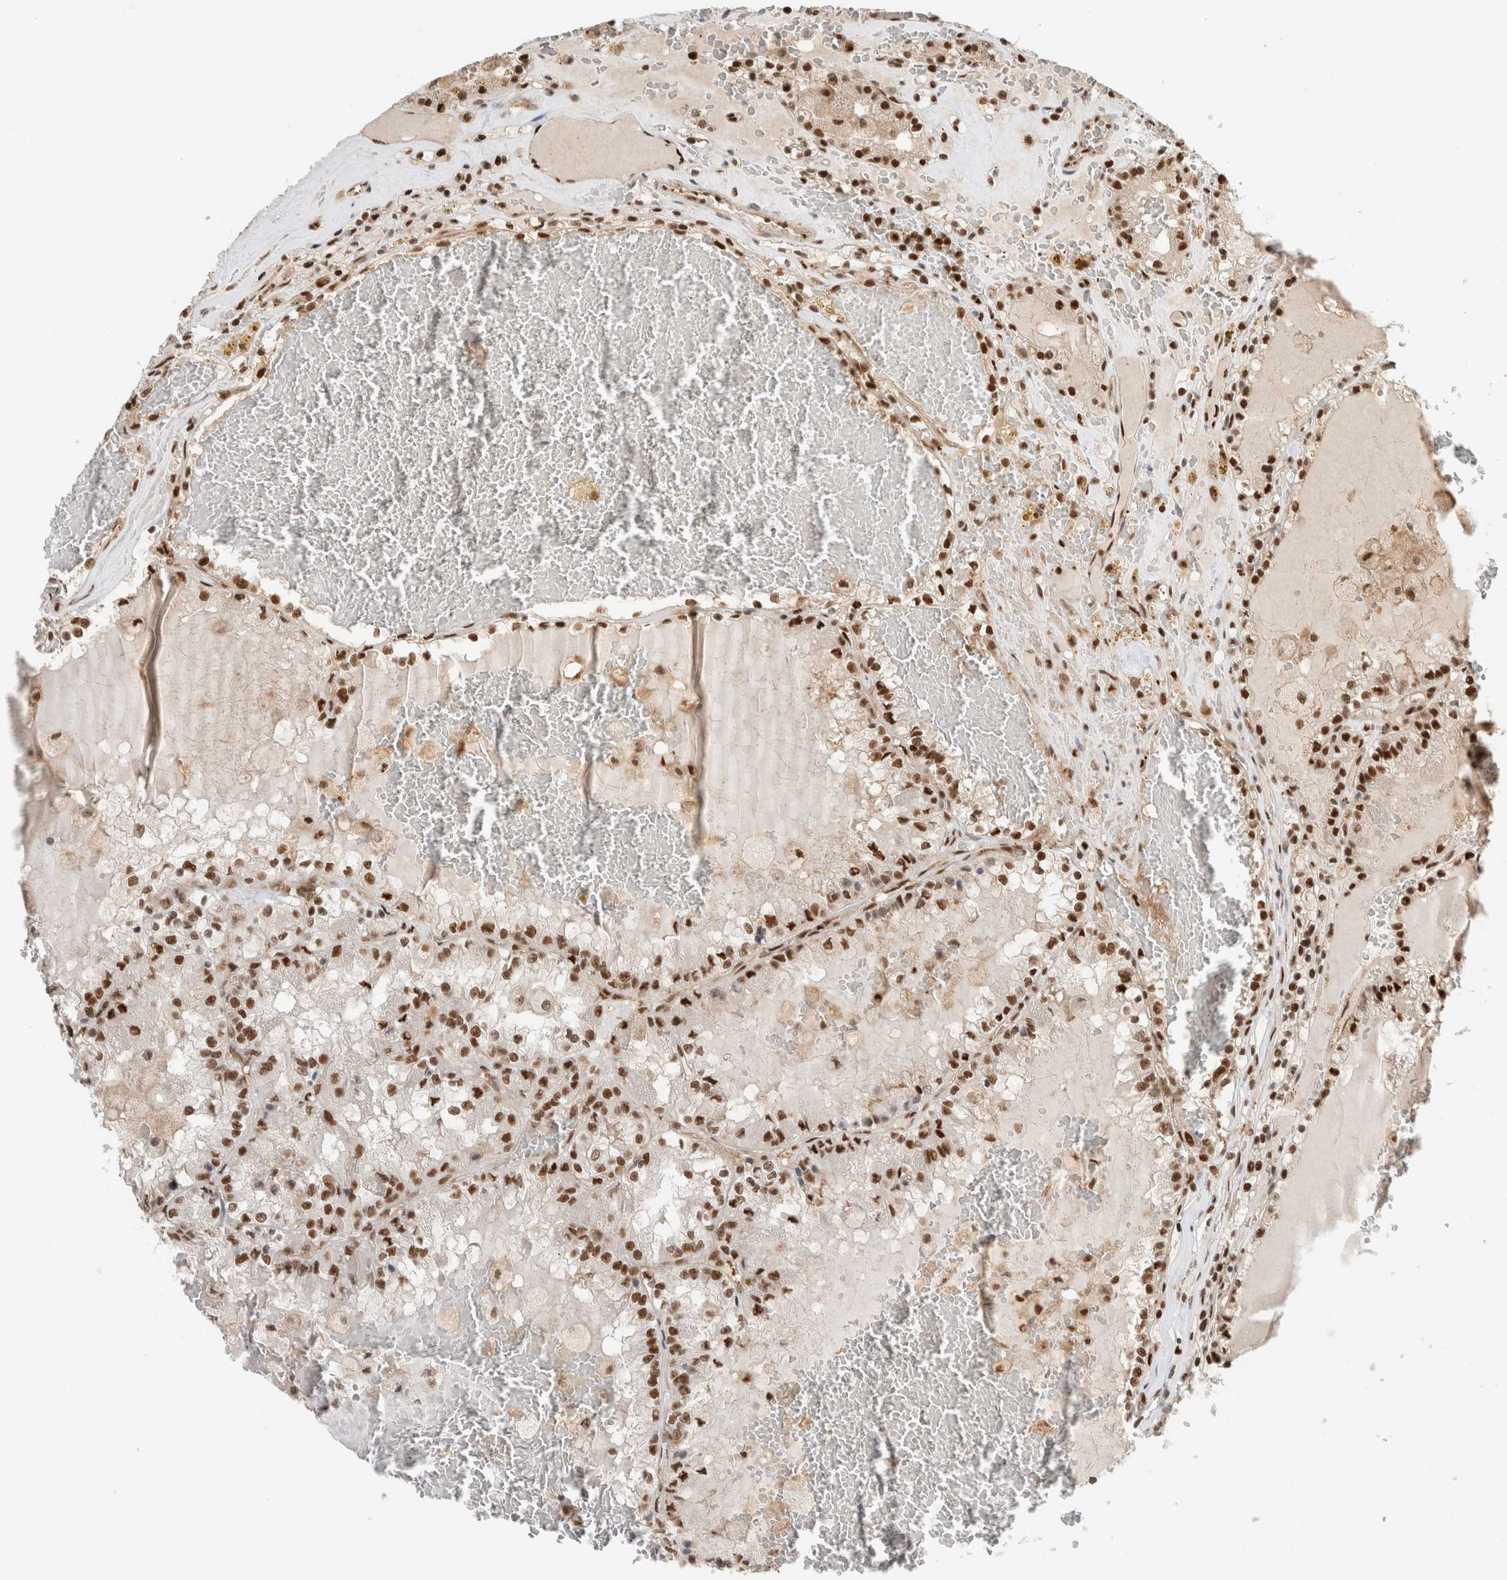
{"staining": {"intensity": "strong", "quantity": ">75%", "location": "nuclear"}, "tissue": "renal cancer", "cell_type": "Tumor cells", "image_type": "cancer", "snomed": [{"axis": "morphology", "description": "Adenocarcinoma, NOS"}, {"axis": "topography", "description": "Kidney"}], "caption": "Immunohistochemistry of human adenocarcinoma (renal) shows high levels of strong nuclear positivity in about >75% of tumor cells. (Stains: DAB in brown, nuclei in blue, Microscopy: brightfield microscopy at high magnification).", "gene": "SNRNP40", "patient": {"sex": "female", "age": 56}}